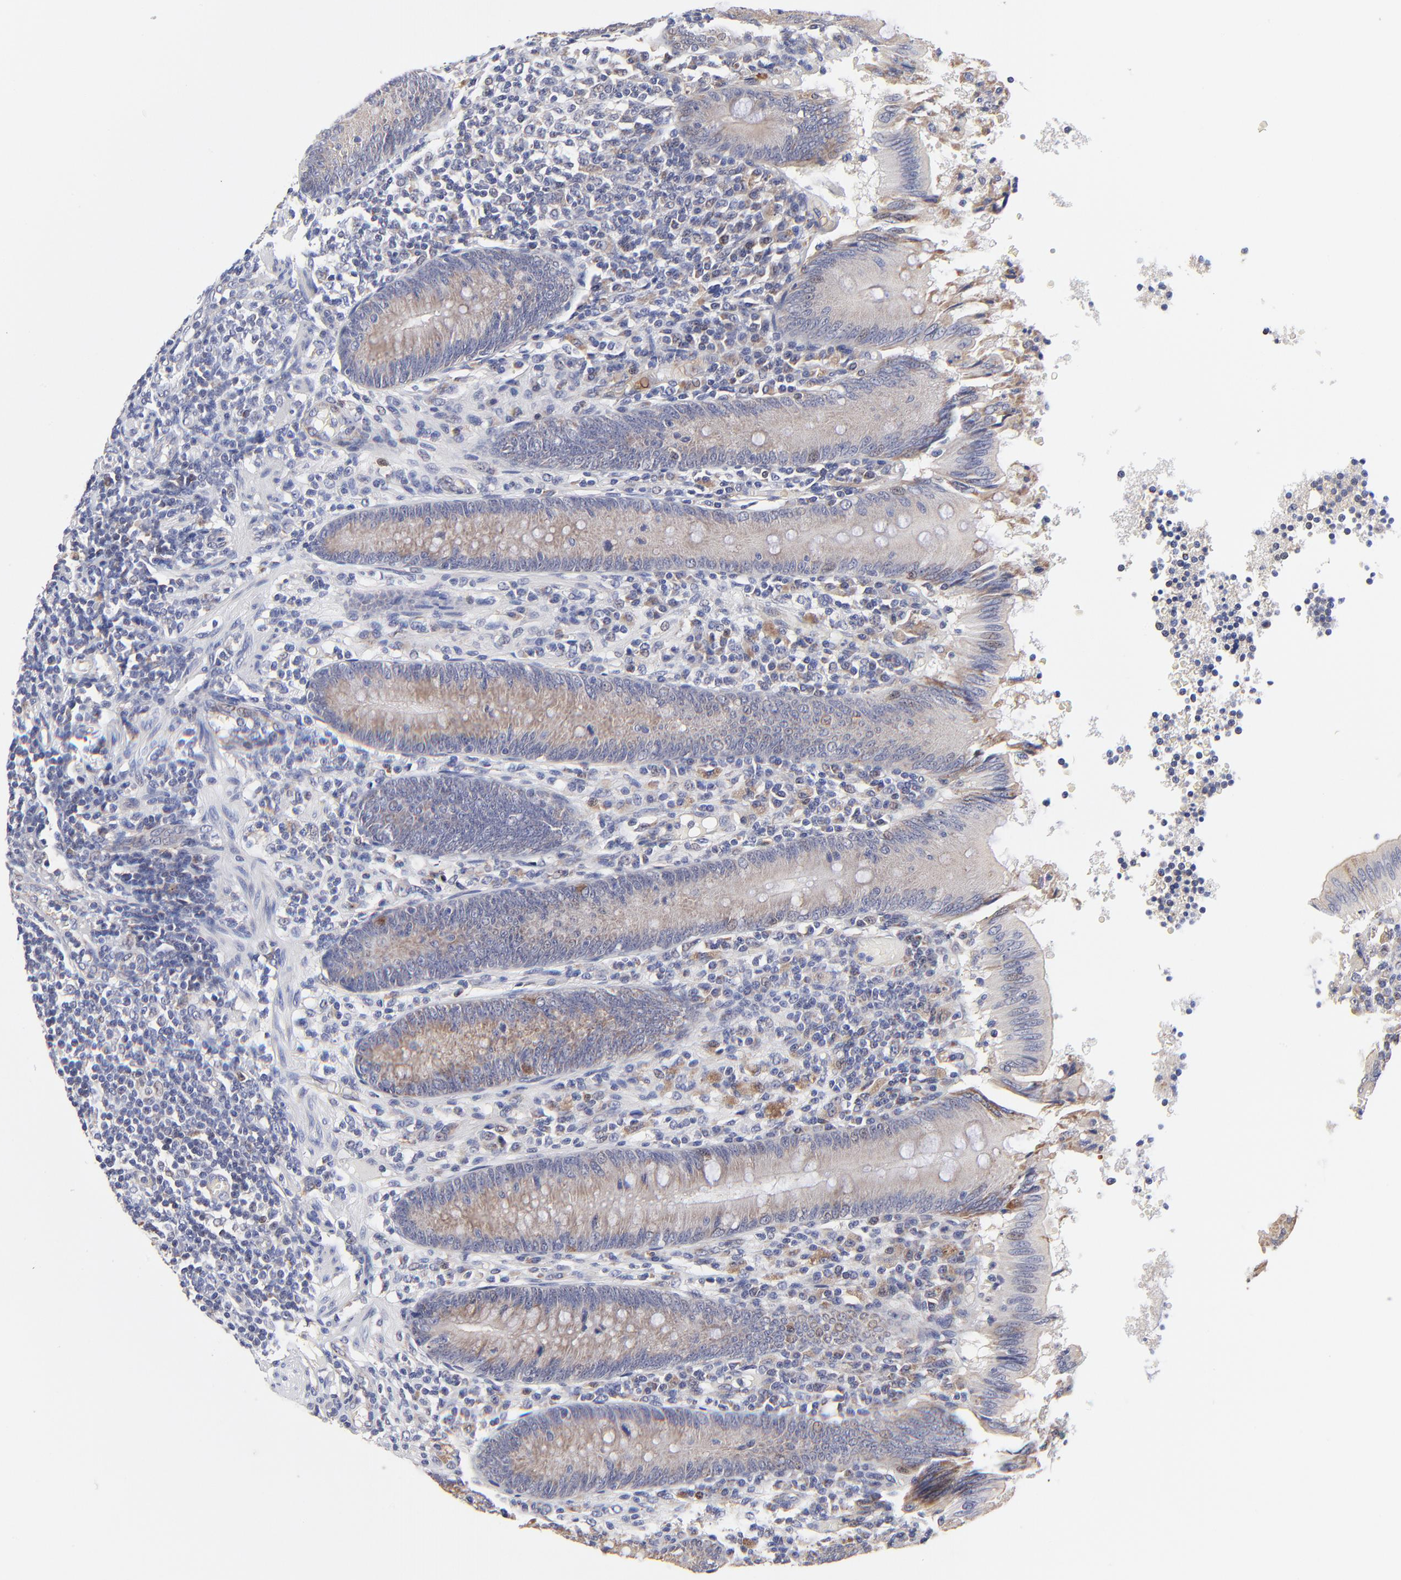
{"staining": {"intensity": "moderate", "quantity": ">75%", "location": "cytoplasmic/membranous"}, "tissue": "appendix", "cell_type": "Glandular cells", "image_type": "normal", "snomed": [{"axis": "morphology", "description": "Normal tissue, NOS"}, {"axis": "morphology", "description": "Inflammation, NOS"}, {"axis": "topography", "description": "Appendix"}], "caption": "Immunohistochemistry (IHC) micrograph of unremarkable appendix stained for a protein (brown), which shows medium levels of moderate cytoplasmic/membranous positivity in approximately >75% of glandular cells.", "gene": "FBXL12", "patient": {"sex": "male", "age": 46}}